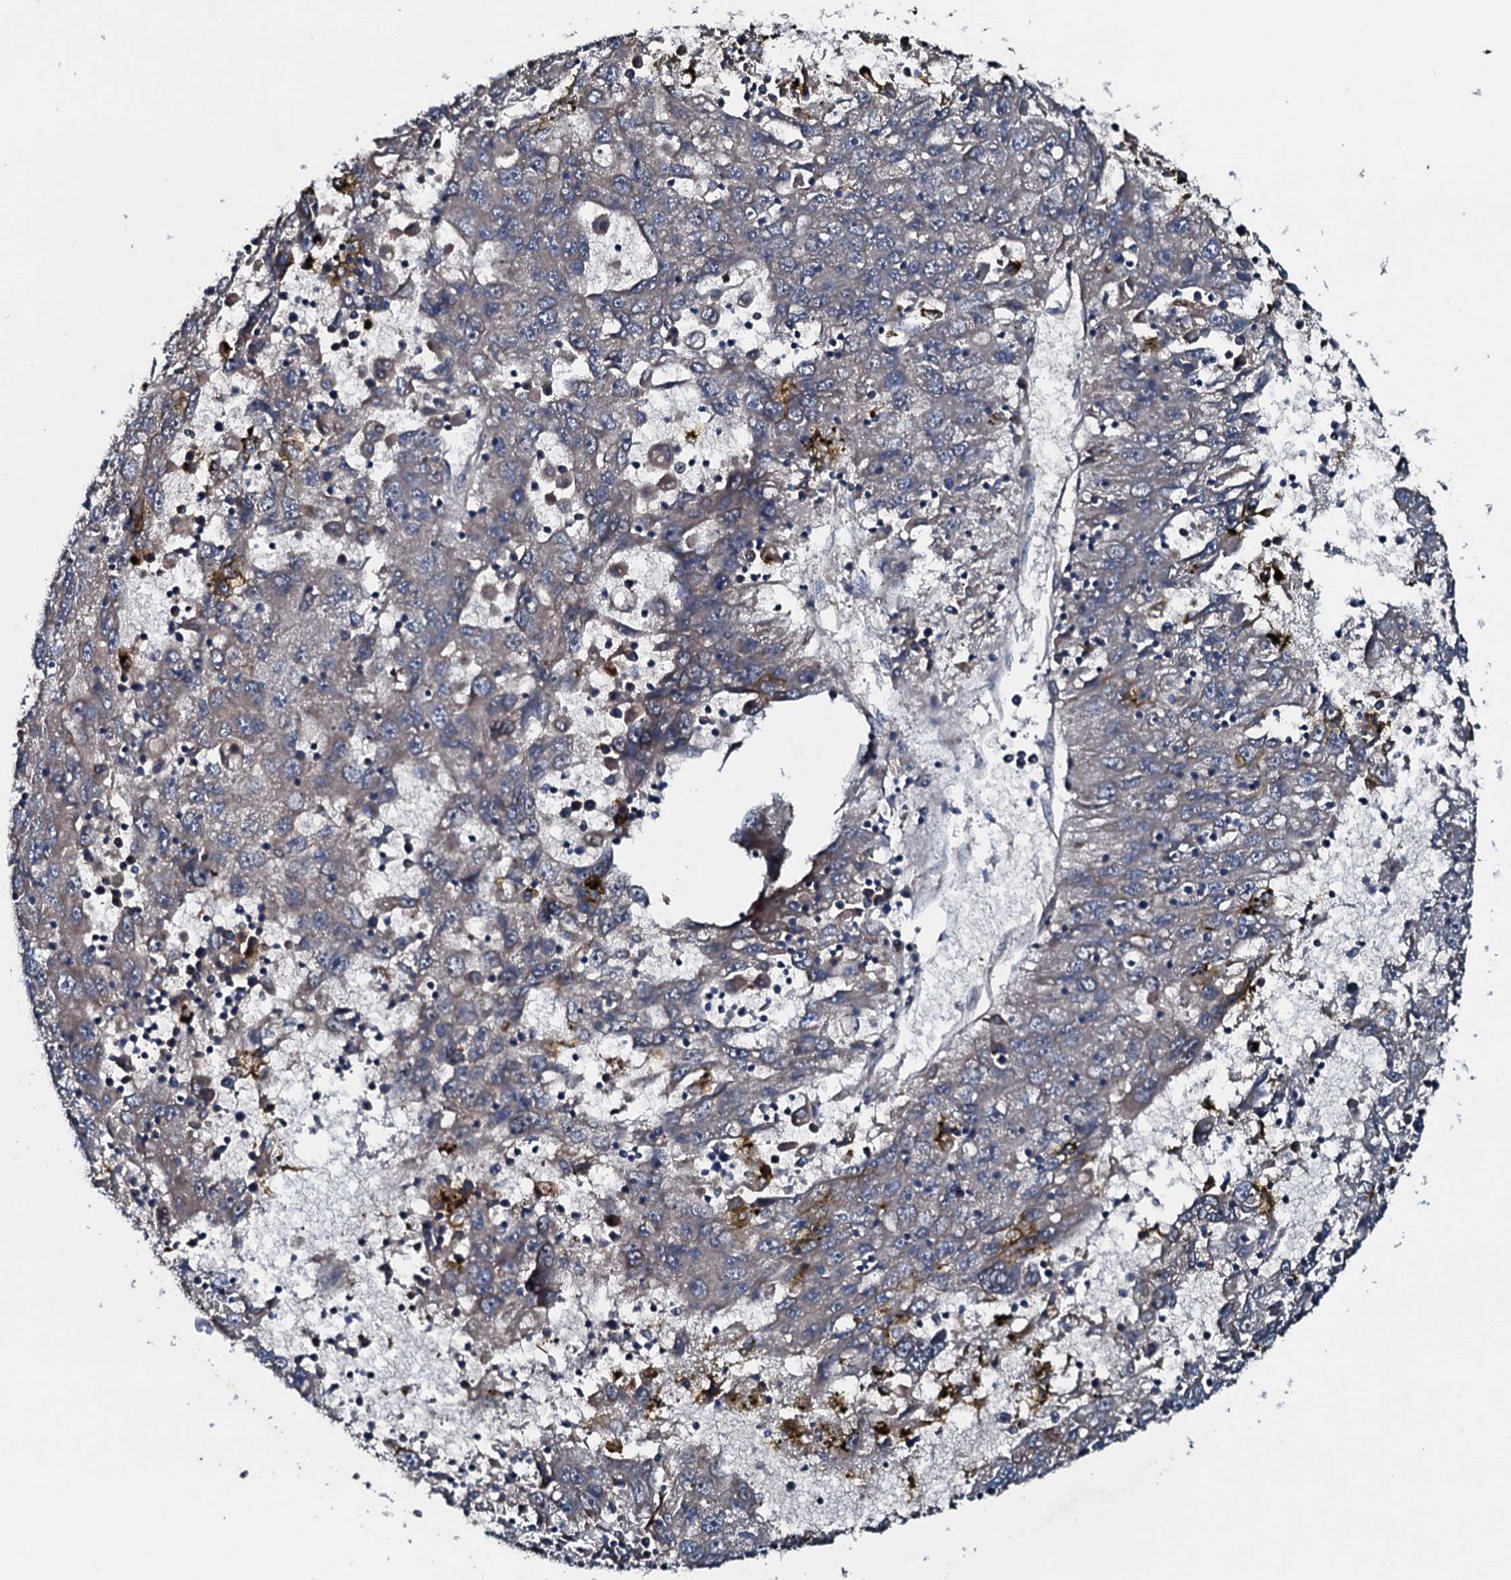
{"staining": {"intensity": "negative", "quantity": "none", "location": "none"}, "tissue": "liver cancer", "cell_type": "Tumor cells", "image_type": "cancer", "snomed": [{"axis": "morphology", "description": "Carcinoma, Hepatocellular, NOS"}, {"axis": "topography", "description": "Liver"}], "caption": "Liver hepatocellular carcinoma was stained to show a protein in brown. There is no significant positivity in tumor cells. (DAB (3,3'-diaminobenzidine) immunohistochemistry (IHC) with hematoxylin counter stain).", "gene": "ACSS3", "patient": {"sex": "male", "age": 49}}